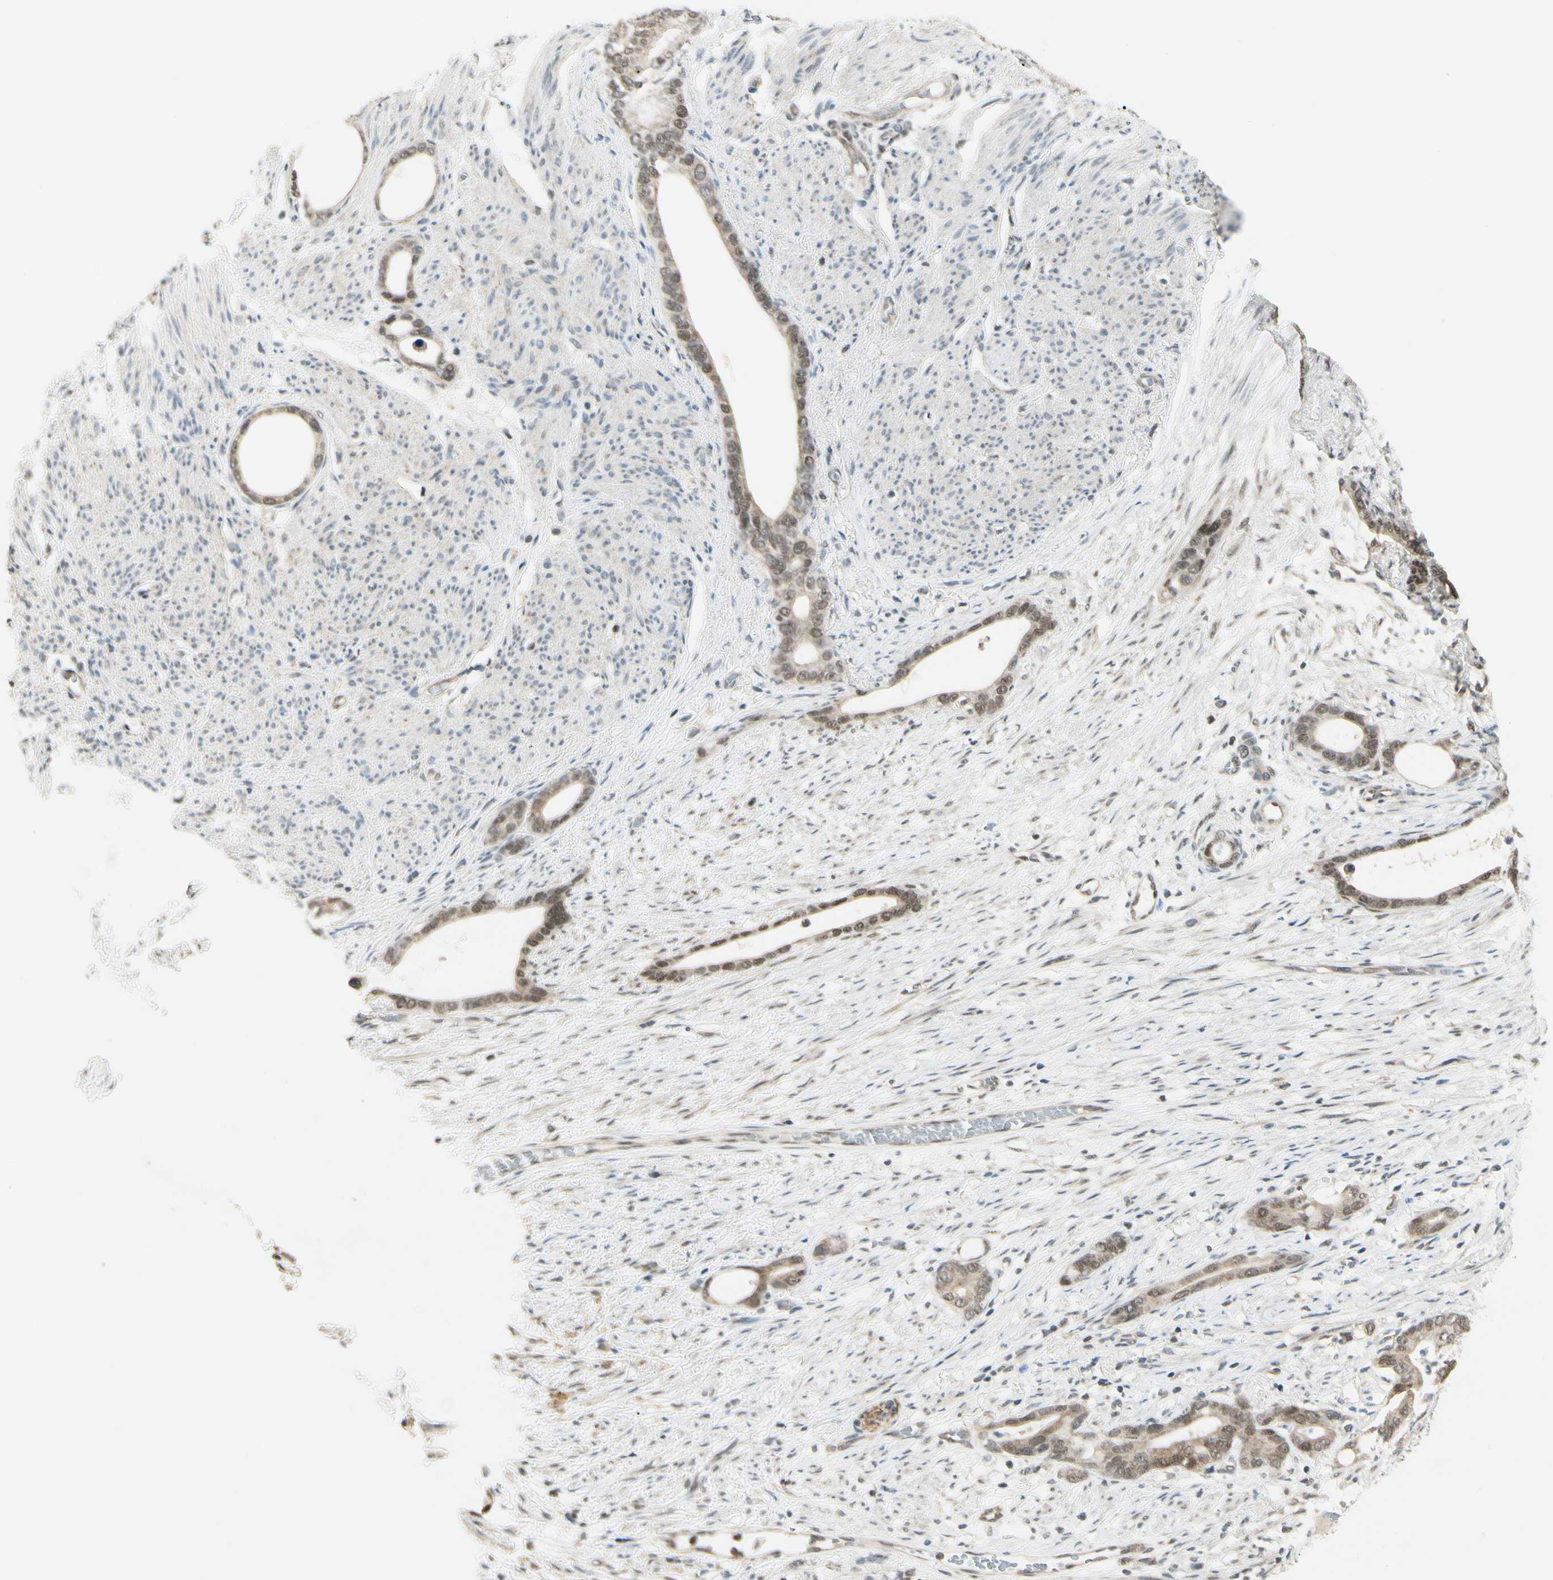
{"staining": {"intensity": "weak", "quantity": ">75%", "location": "cytoplasmic/membranous,nuclear"}, "tissue": "stomach cancer", "cell_type": "Tumor cells", "image_type": "cancer", "snomed": [{"axis": "morphology", "description": "Adenocarcinoma, NOS"}, {"axis": "topography", "description": "Stomach"}], "caption": "A brown stain shows weak cytoplasmic/membranous and nuclear expression of a protein in human stomach cancer (adenocarcinoma) tumor cells. (brown staining indicates protein expression, while blue staining denotes nuclei).", "gene": "ZSCAN12", "patient": {"sex": "female", "age": 75}}